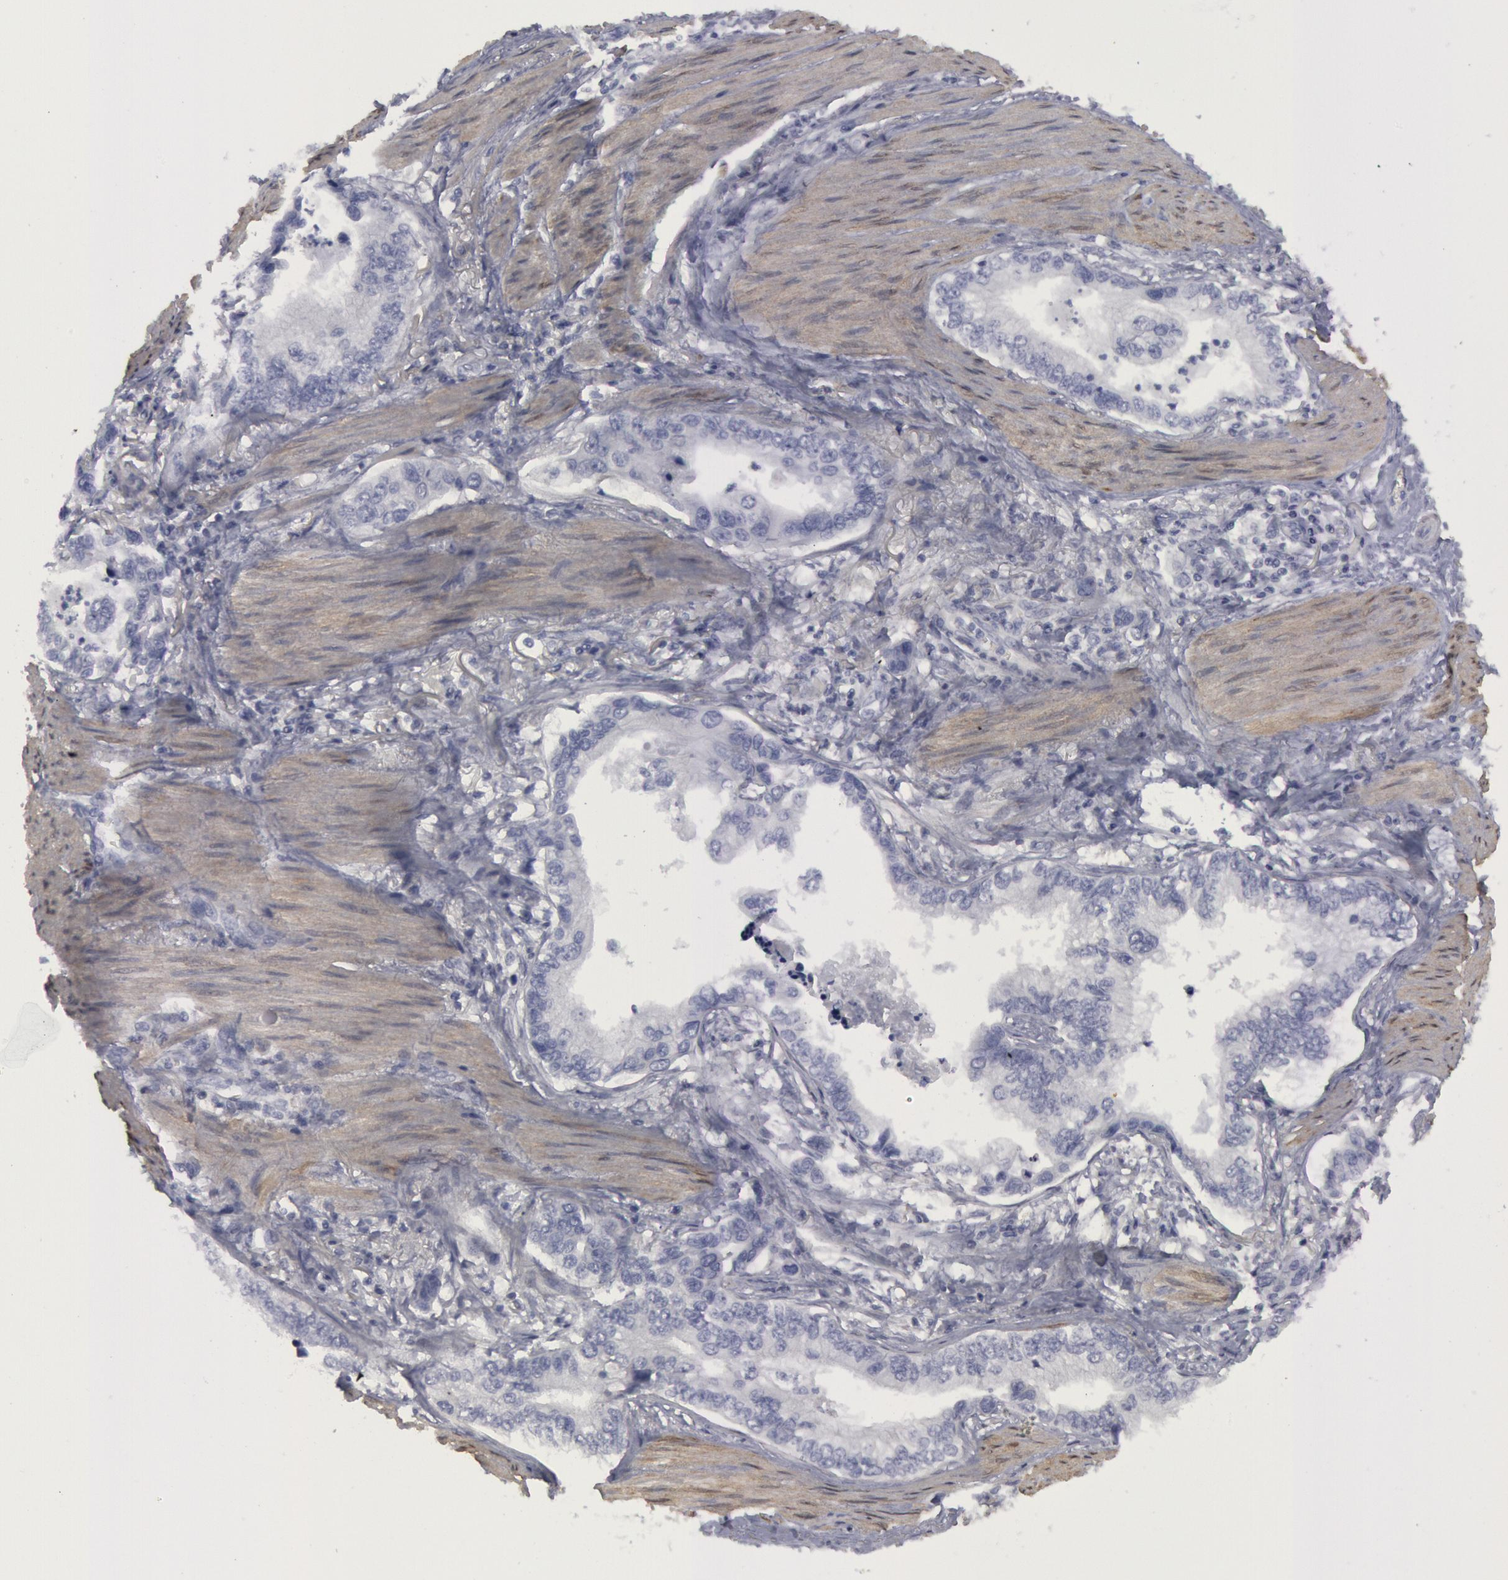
{"staining": {"intensity": "negative", "quantity": "none", "location": "none"}, "tissue": "stomach cancer", "cell_type": "Tumor cells", "image_type": "cancer", "snomed": [{"axis": "morphology", "description": "Adenocarcinoma, NOS"}, {"axis": "topography", "description": "Pancreas"}, {"axis": "topography", "description": "Stomach, upper"}], "caption": "Tumor cells are negative for brown protein staining in adenocarcinoma (stomach).", "gene": "FHL1", "patient": {"sex": "male", "age": 77}}